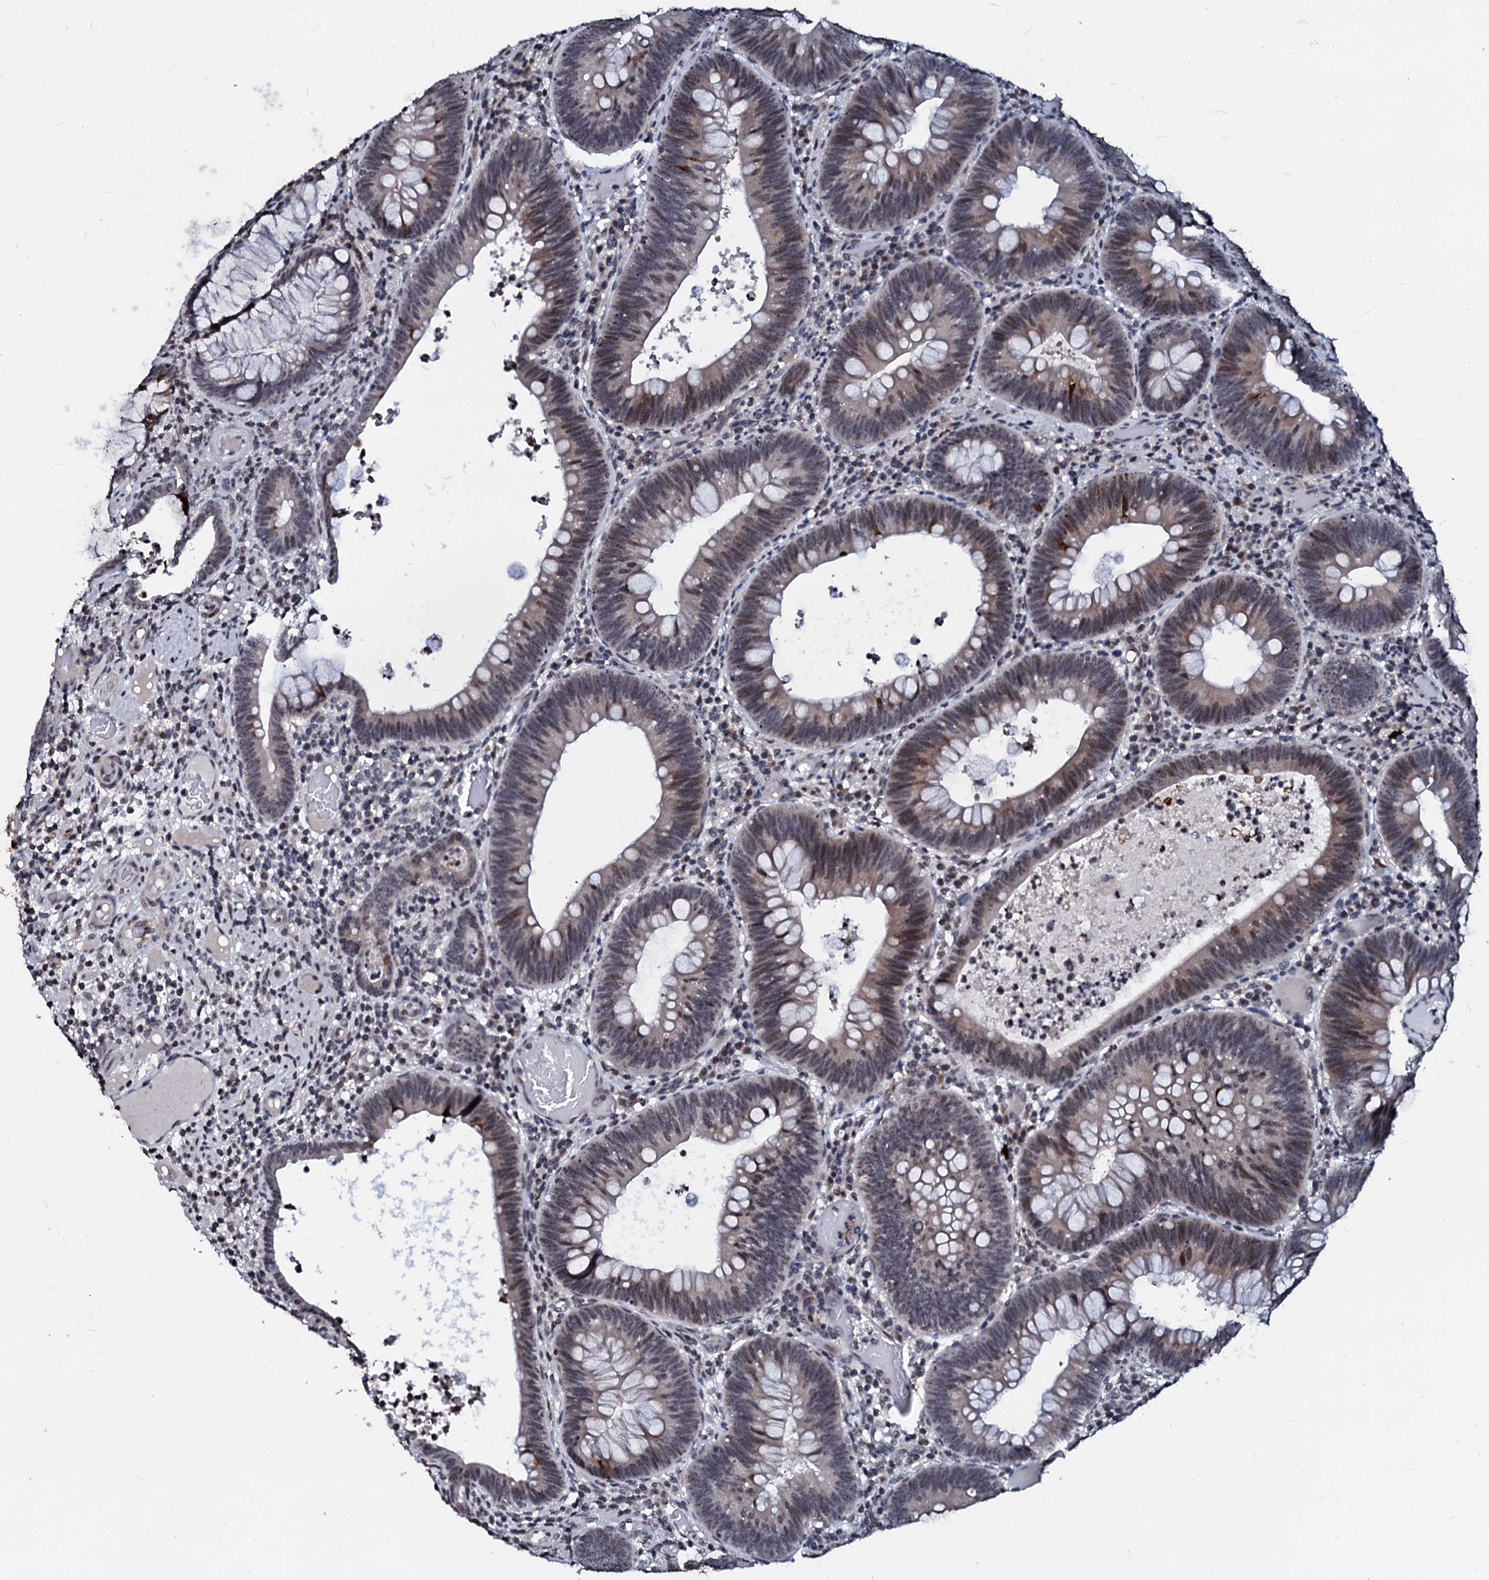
{"staining": {"intensity": "moderate", "quantity": ">75%", "location": "cytoplasmic/membranous,nuclear"}, "tissue": "colorectal cancer", "cell_type": "Tumor cells", "image_type": "cancer", "snomed": [{"axis": "morphology", "description": "Adenocarcinoma, NOS"}, {"axis": "topography", "description": "Rectum"}], "caption": "DAB immunohistochemical staining of colorectal cancer (adenocarcinoma) displays moderate cytoplasmic/membranous and nuclear protein staining in approximately >75% of tumor cells. The protein of interest is stained brown, and the nuclei are stained in blue (DAB (3,3'-diaminobenzidine) IHC with brightfield microscopy, high magnification).", "gene": "LSM11", "patient": {"sex": "female", "age": 75}}